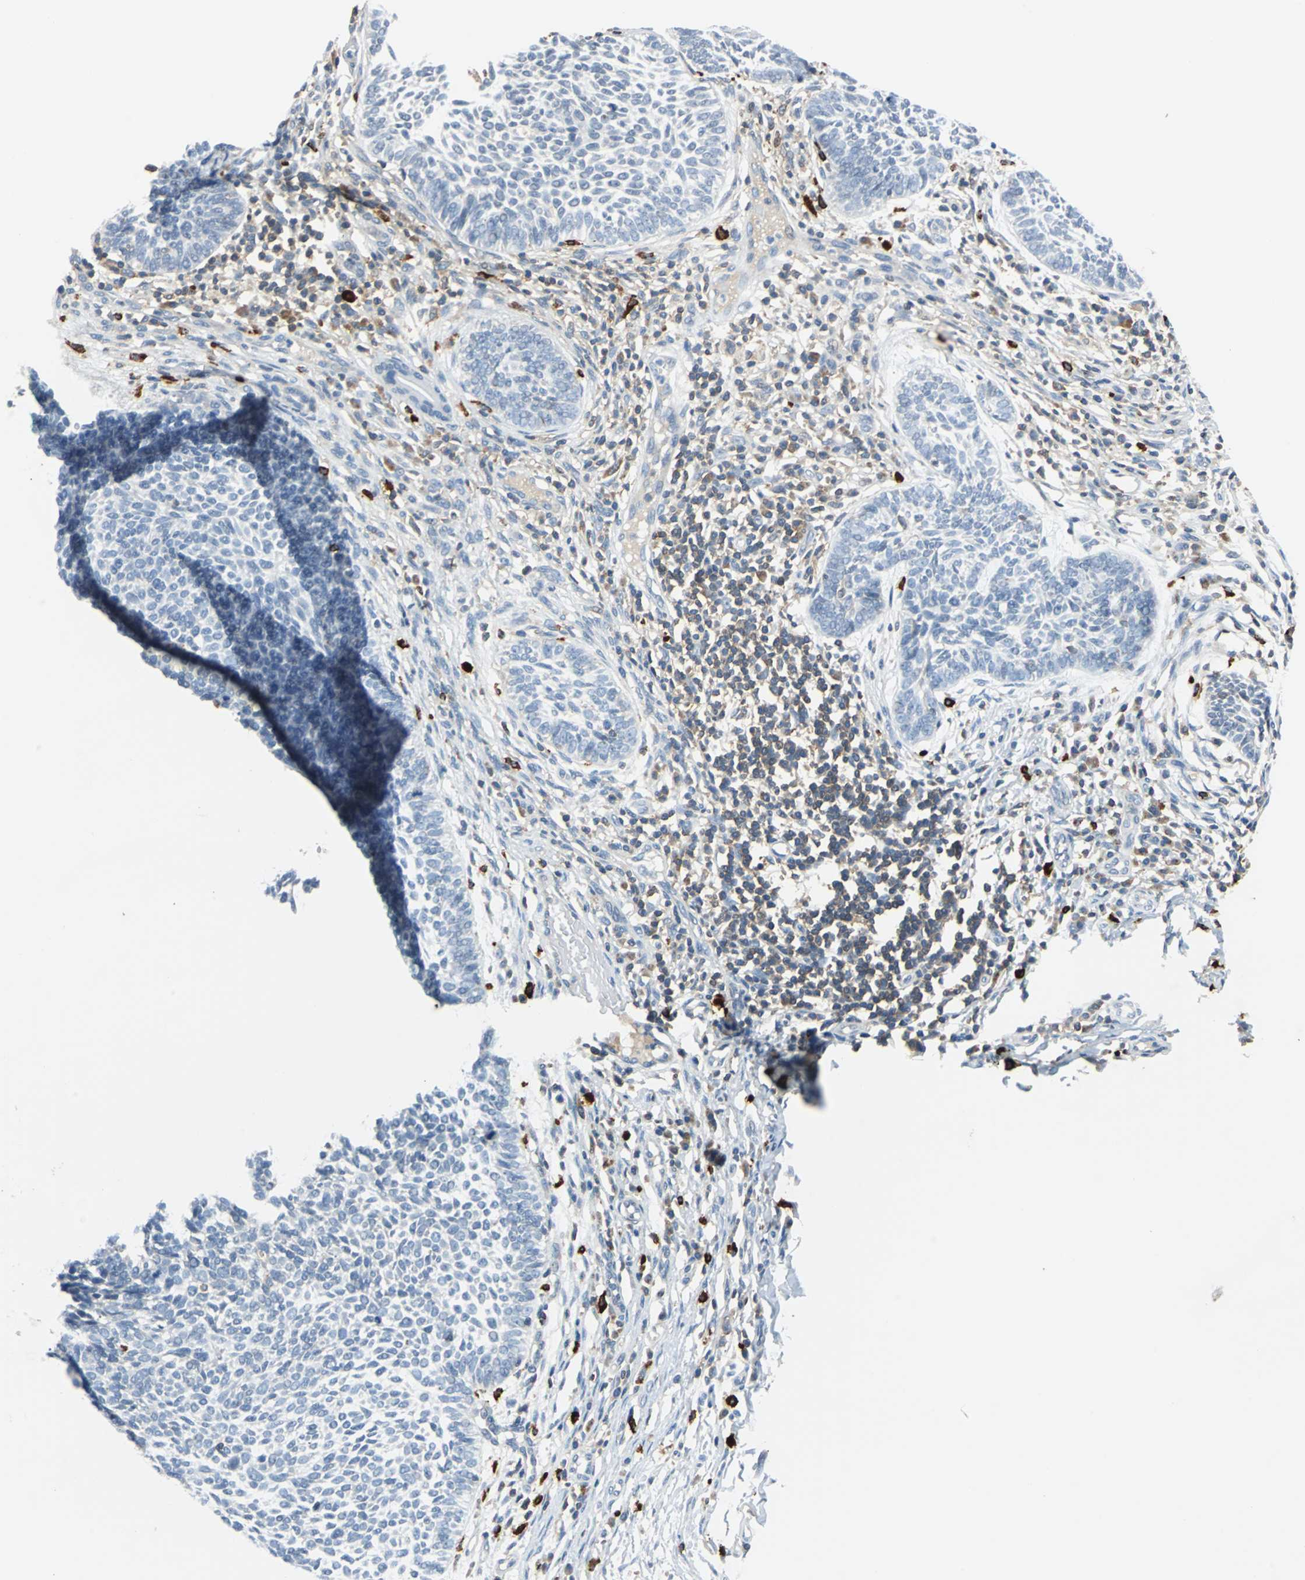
{"staining": {"intensity": "negative", "quantity": "none", "location": "none"}, "tissue": "skin cancer", "cell_type": "Tumor cells", "image_type": "cancer", "snomed": [{"axis": "morphology", "description": "Normal tissue, NOS"}, {"axis": "morphology", "description": "Basal cell carcinoma"}, {"axis": "topography", "description": "Skin"}], "caption": "Basal cell carcinoma (skin) was stained to show a protein in brown. There is no significant staining in tumor cells.", "gene": "SLC19A2", "patient": {"sex": "male", "age": 87}}